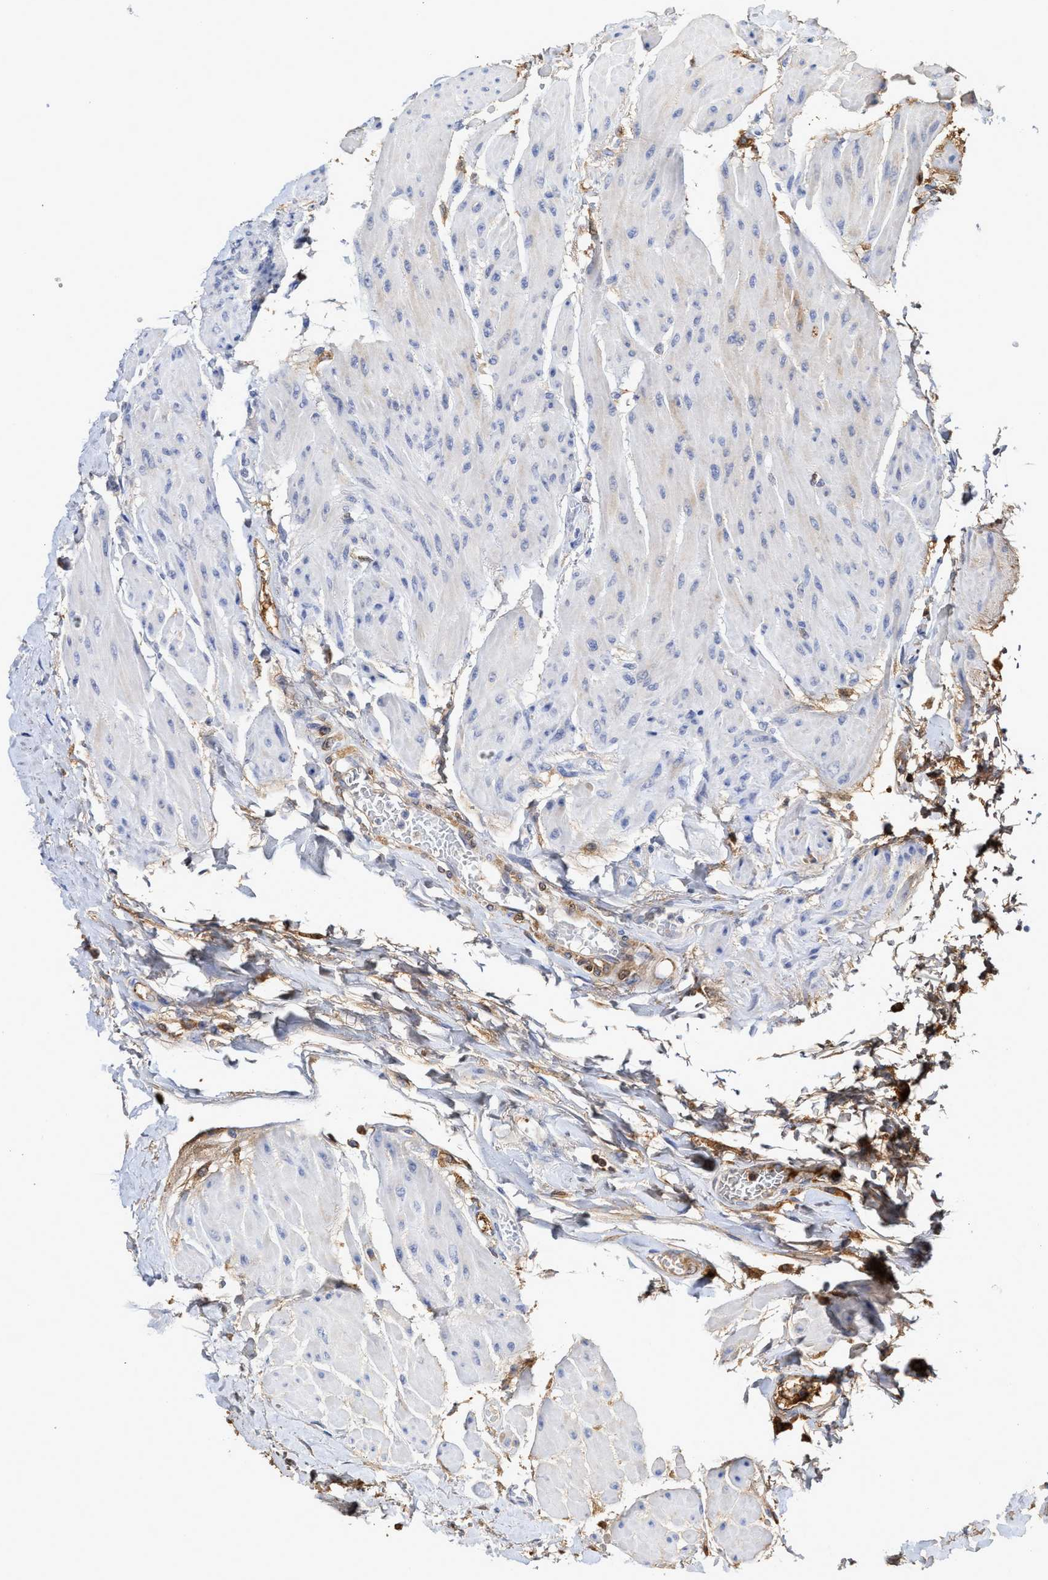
{"staining": {"intensity": "weak", "quantity": "<25%", "location": "cytoplasmic/membranous"}, "tissue": "urinary bladder", "cell_type": "Urothelial cells", "image_type": "normal", "snomed": [{"axis": "morphology", "description": "Normal tissue, NOS"}, {"axis": "topography", "description": "Urinary bladder"}], "caption": "DAB immunohistochemical staining of normal human urinary bladder reveals no significant positivity in urothelial cells. Brightfield microscopy of immunohistochemistry stained with DAB (brown) and hematoxylin (blue), captured at high magnification.", "gene": "C2", "patient": {"sex": "female", "age": 79}}